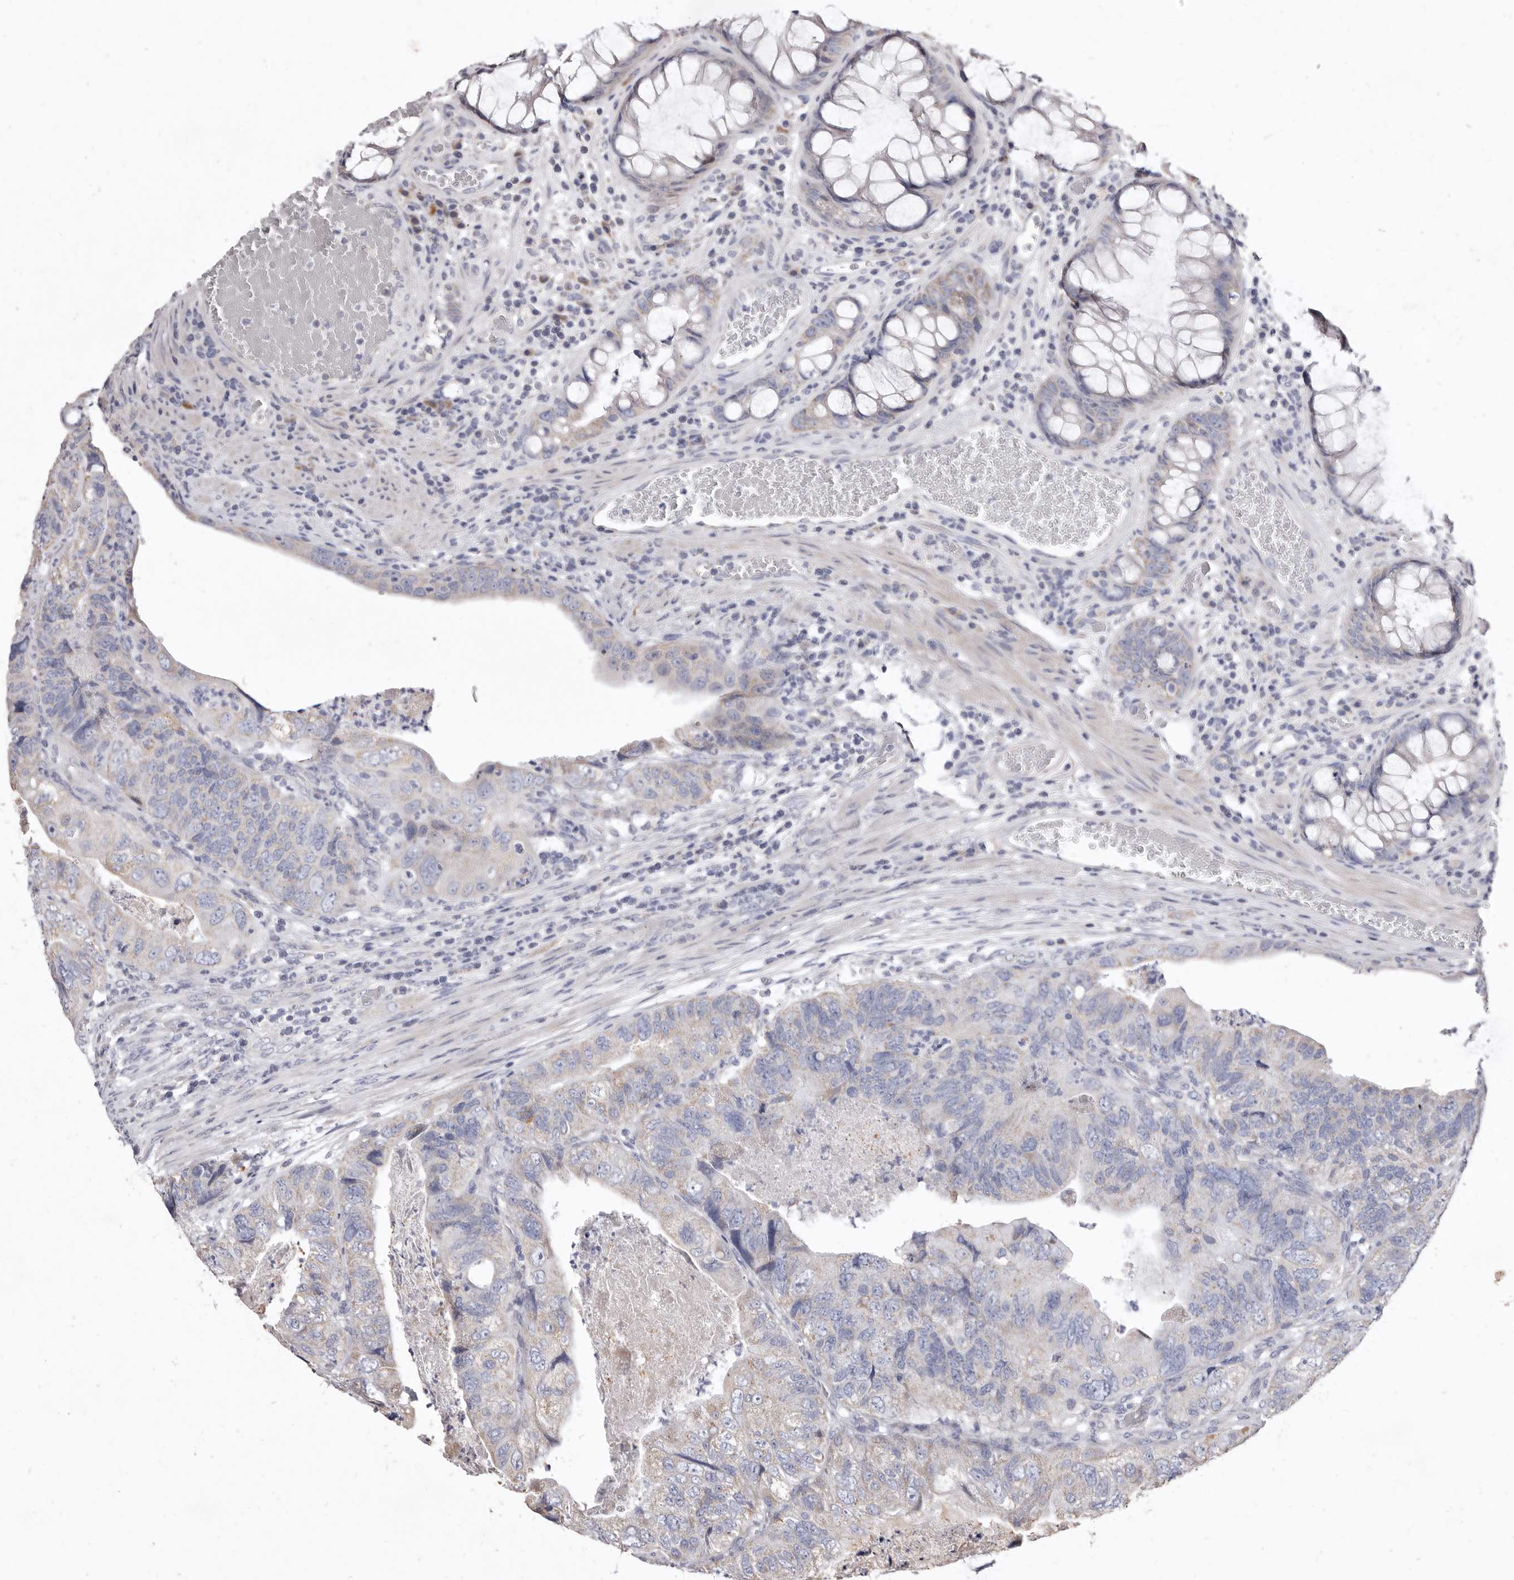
{"staining": {"intensity": "negative", "quantity": "none", "location": "none"}, "tissue": "colorectal cancer", "cell_type": "Tumor cells", "image_type": "cancer", "snomed": [{"axis": "morphology", "description": "Adenocarcinoma, NOS"}, {"axis": "topography", "description": "Rectum"}], "caption": "There is no significant staining in tumor cells of colorectal adenocarcinoma.", "gene": "CYP2E1", "patient": {"sex": "male", "age": 63}}